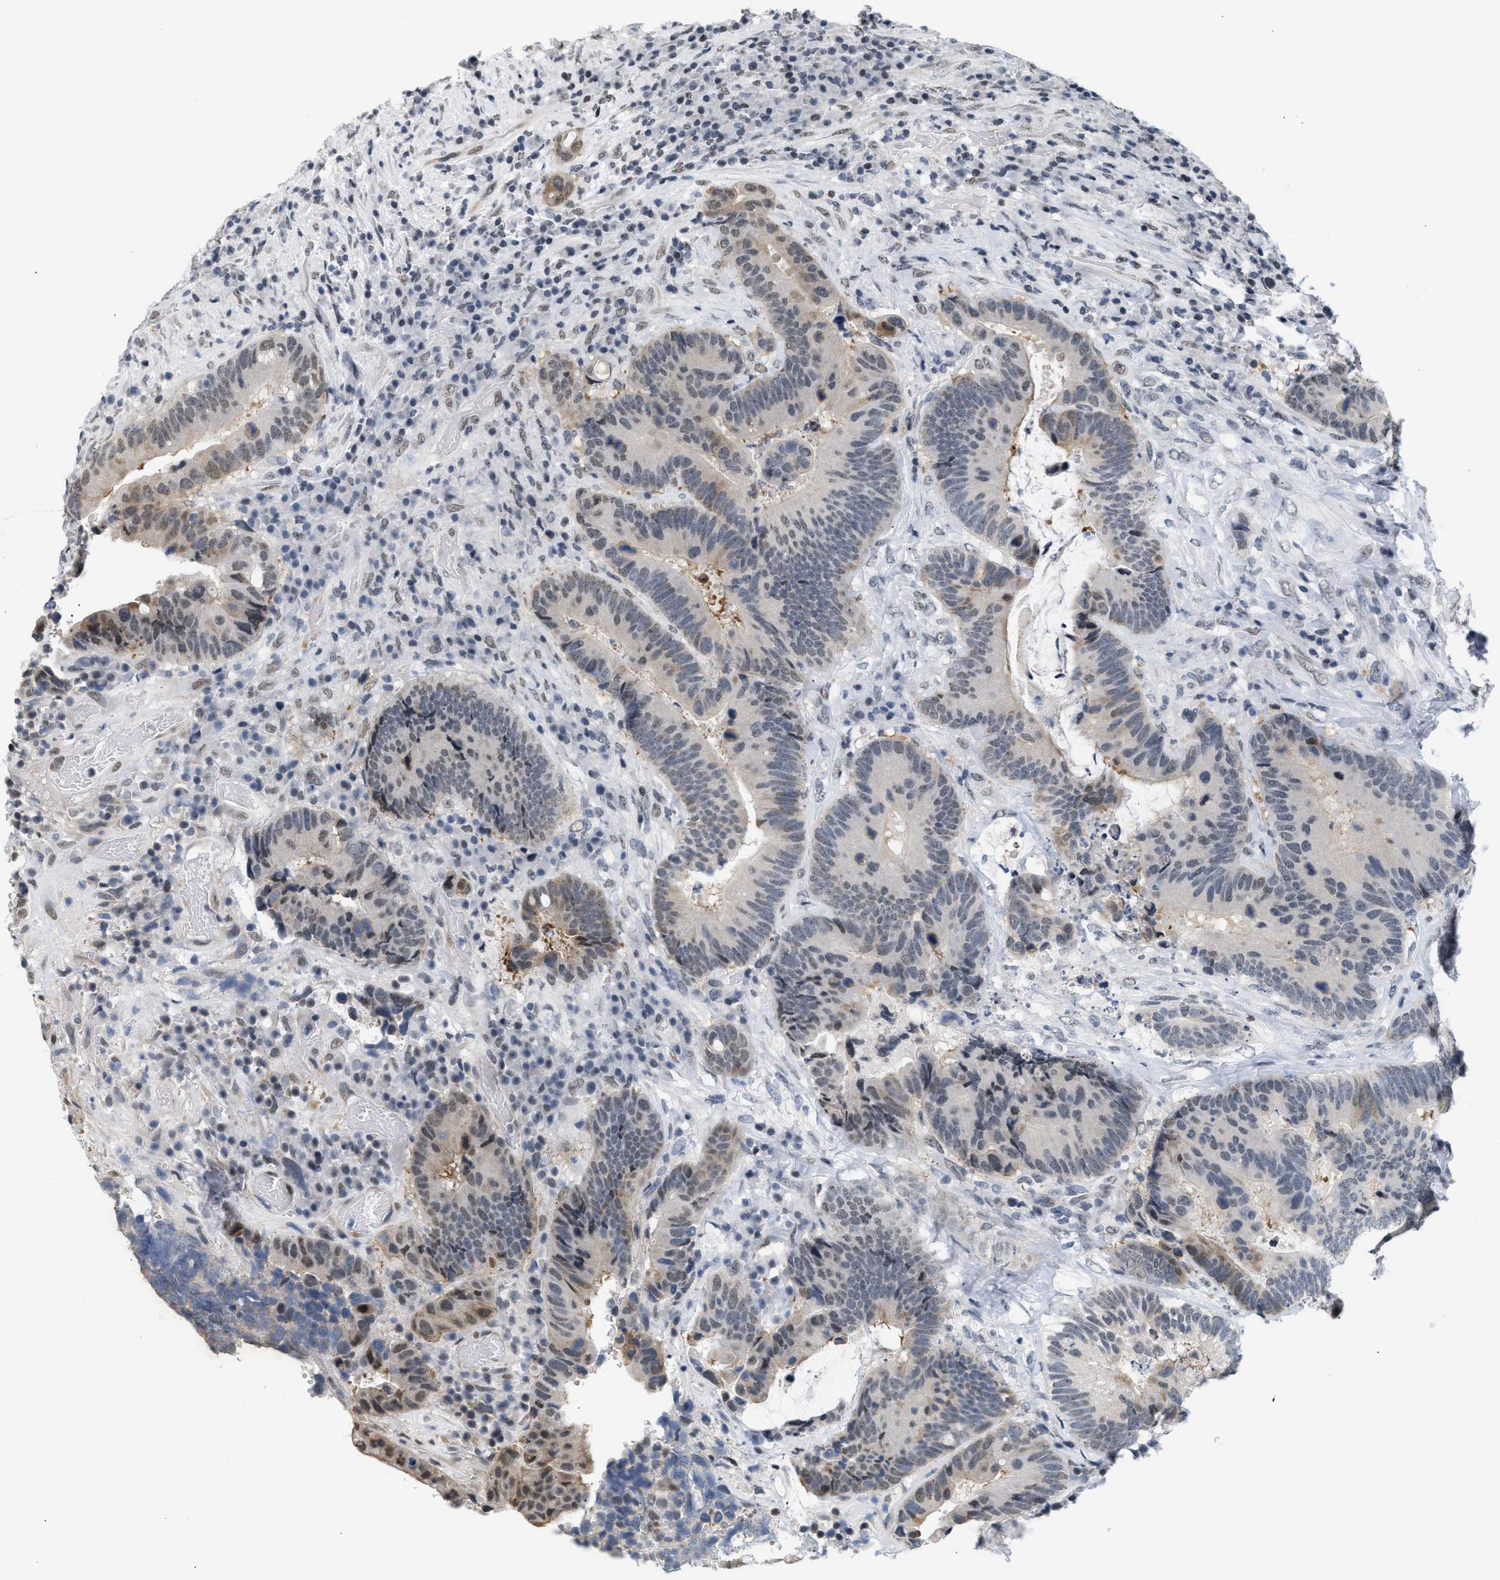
{"staining": {"intensity": "weak", "quantity": "<25%", "location": "nuclear"}, "tissue": "colorectal cancer", "cell_type": "Tumor cells", "image_type": "cancer", "snomed": [{"axis": "morphology", "description": "Adenocarcinoma, NOS"}, {"axis": "topography", "description": "Rectum"}], "caption": "An IHC image of adenocarcinoma (colorectal) is shown. There is no staining in tumor cells of adenocarcinoma (colorectal). (IHC, brightfield microscopy, high magnification).", "gene": "RAF1", "patient": {"sex": "female", "age": 89}}